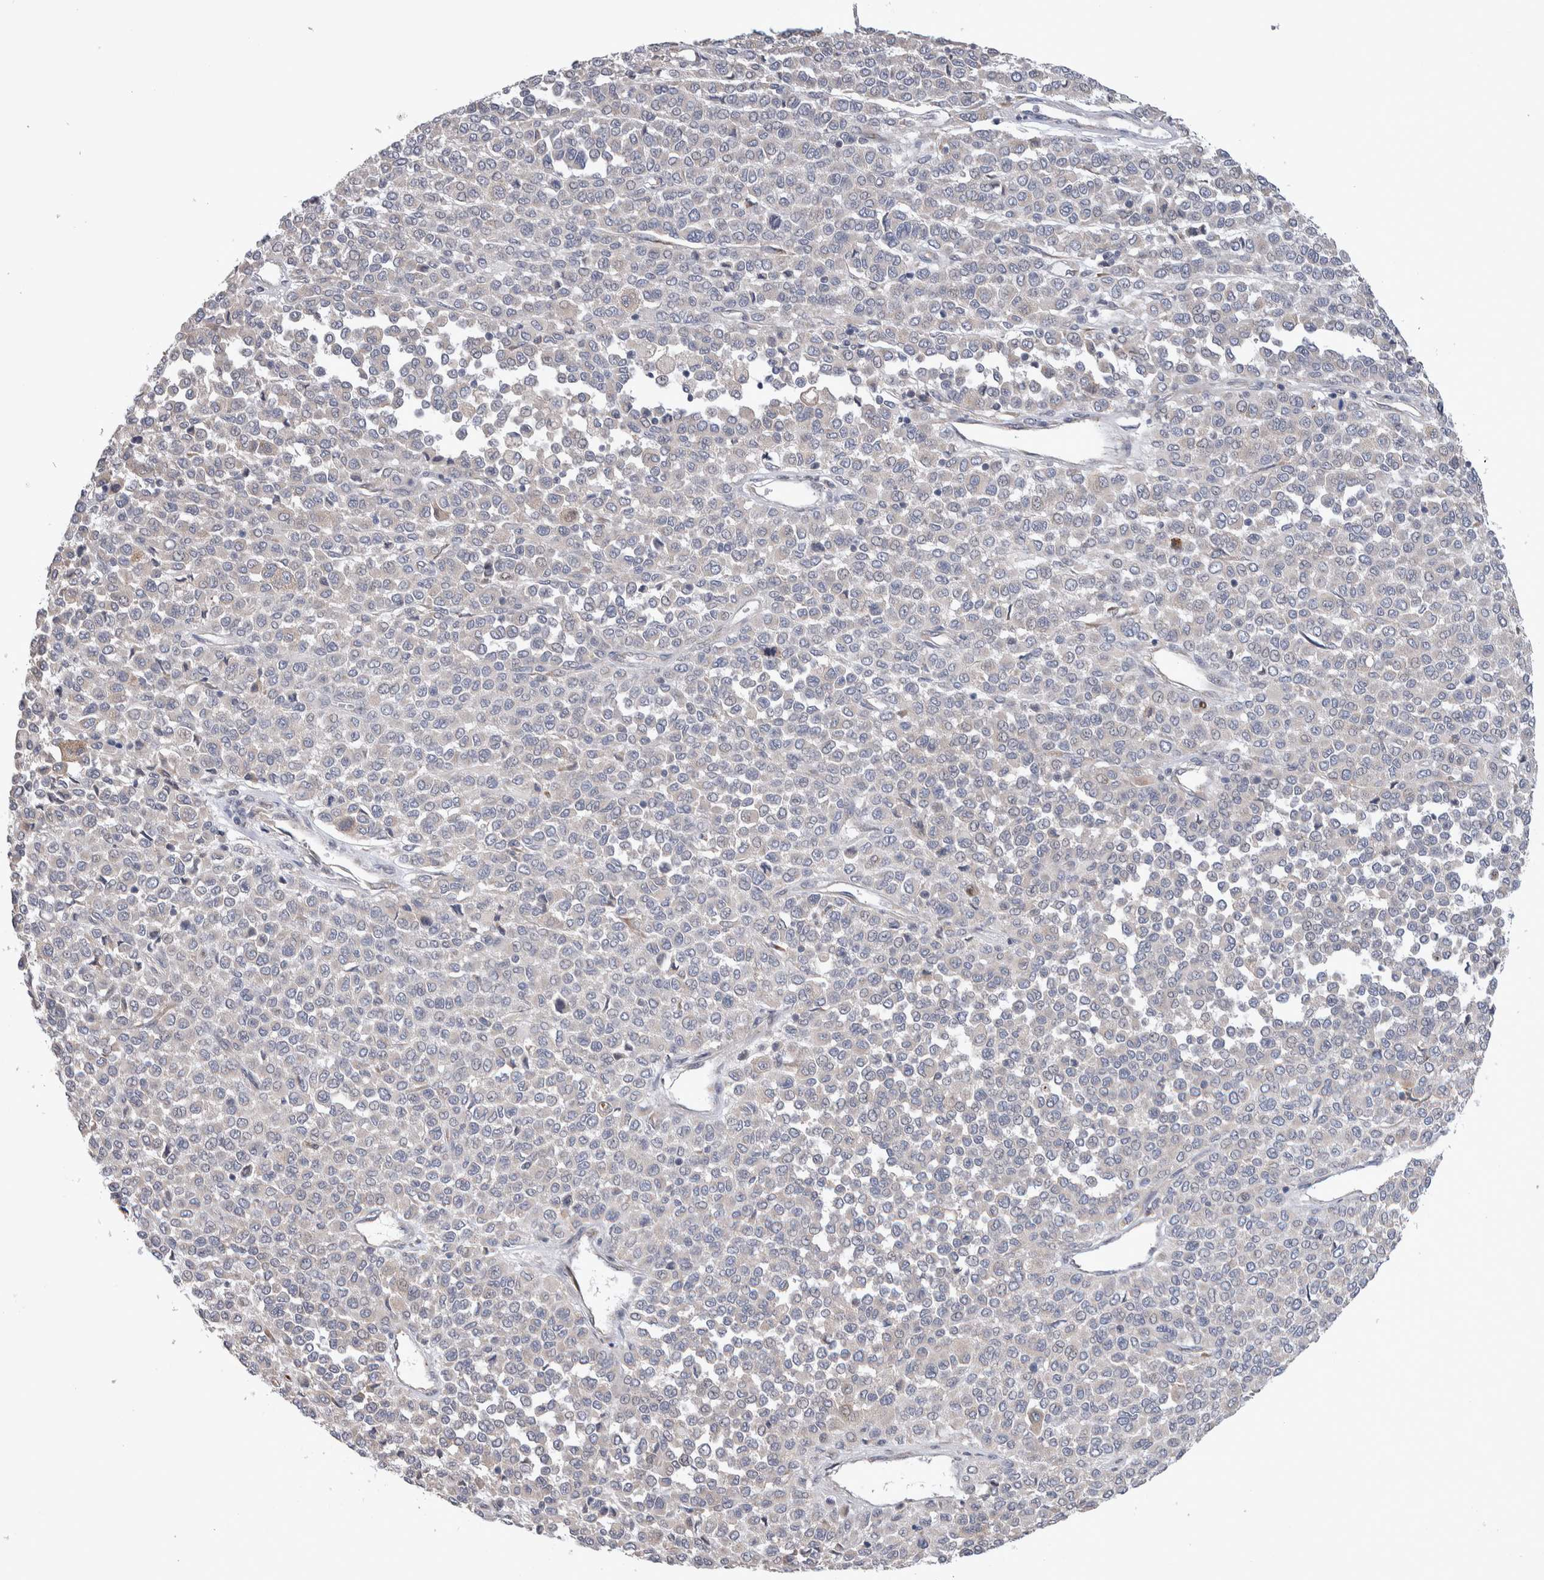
{"staining": {"intensity": "weak", "quantity": "<25%", "location": "cytoplasmic/membranous"}, "tissue": "melanoma", "cell_type": "Tumor cells", "image_type": "cancer", "snomed": [{"axis": "morphology", "description": "Malignant melanoma, Metastatic site"}, {"axis": "topography", "description": "Pancreas"}], "caption": "The micrograph demonstrates no significant positivity in tumor cells of malignant melanoma (metastatic site). (DAB immunohistochemistry (IHC), high magnification).", "gene": "IBTK", "patient": {"sex": "female", "age": 30}}